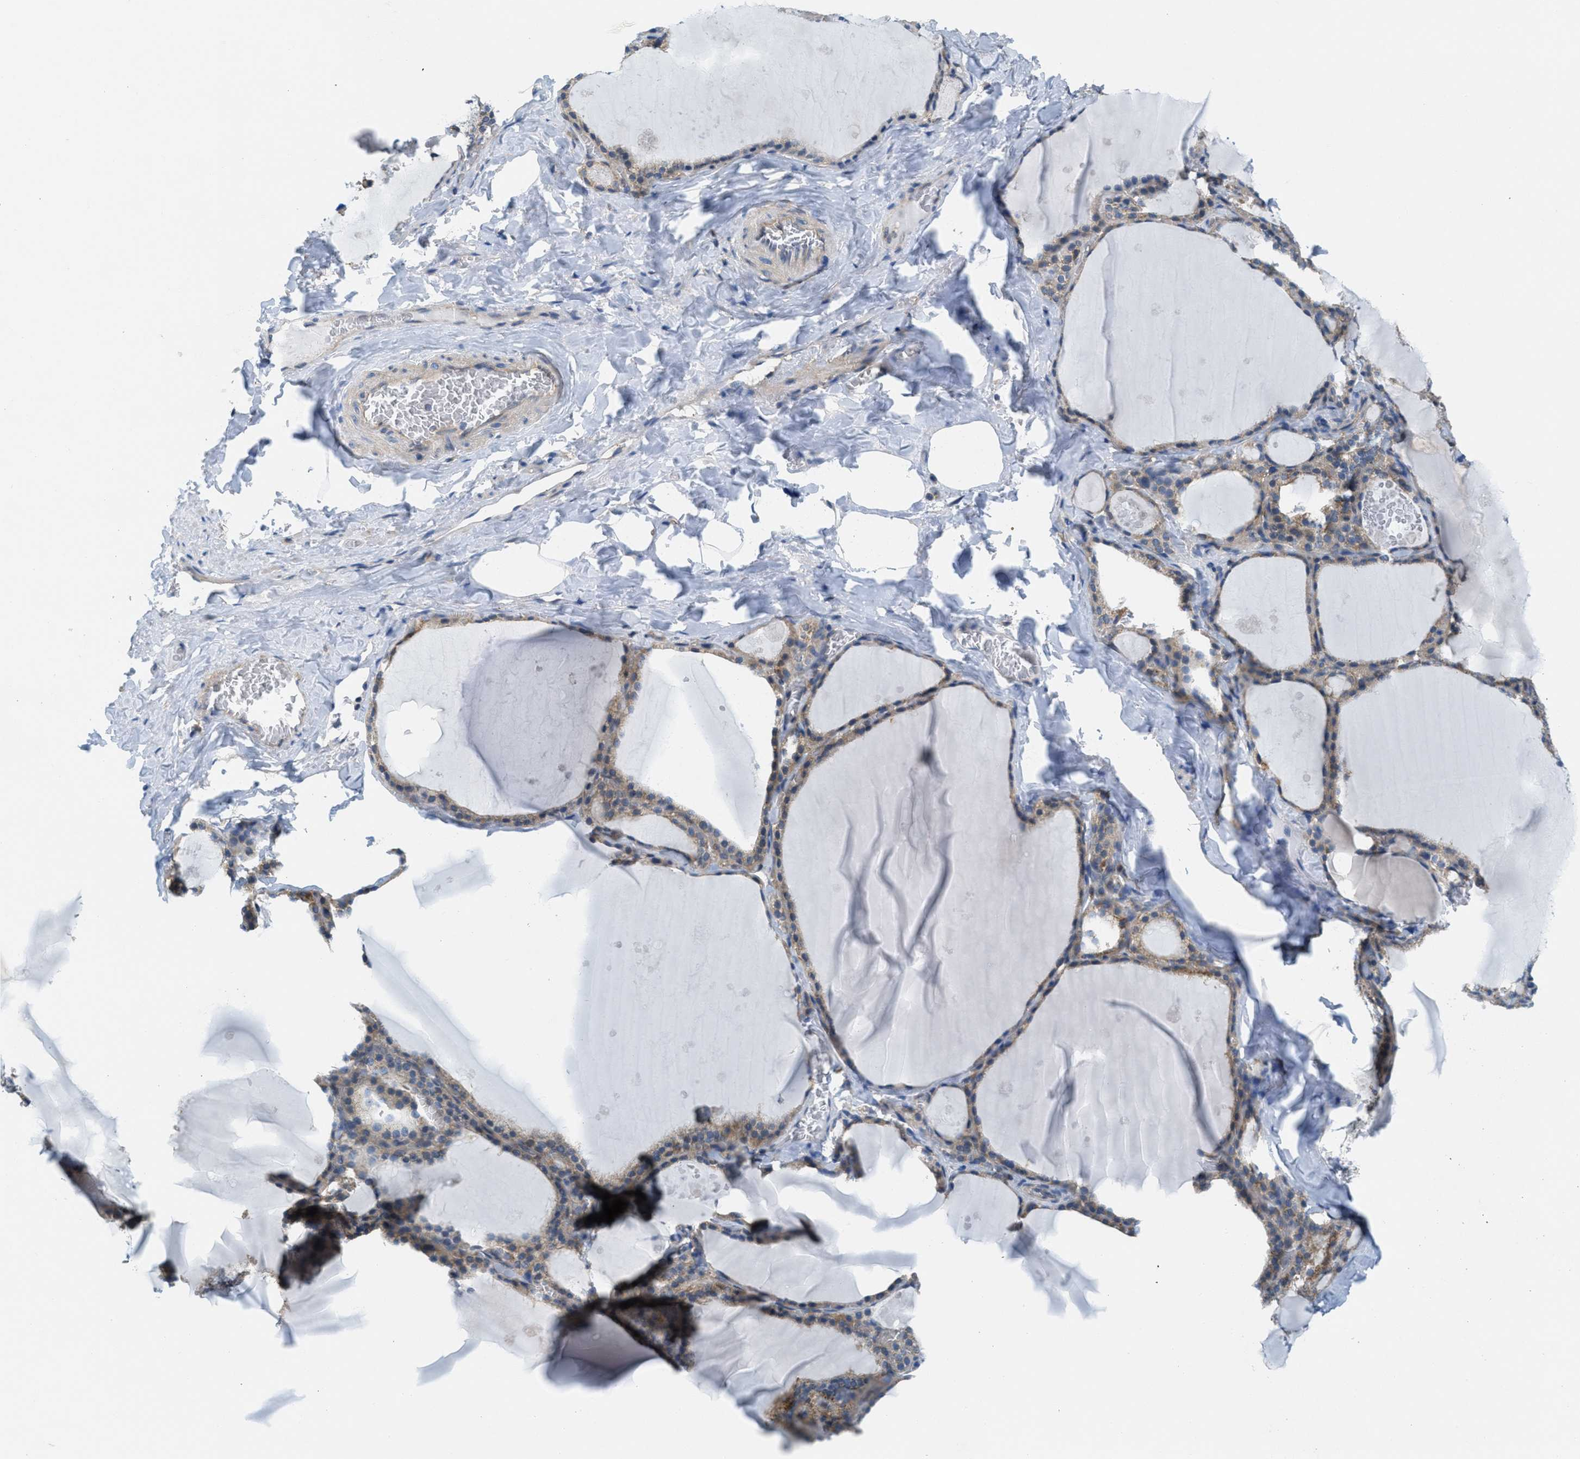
{"staining": {"intensity": "weak", "quantity": ">75%", "location": "cytoplasmic/membranous"}, "tissue": "thyroid gland", "cell_type": "Glandular cells", "image_type": "normal", "snomed": [{"axis": "morphology", "description": "Normal tissue, NOS"}, {"axis": "topography", "description": "Thyroid gland"}], "caption": "Glandular cells exhibit low levels of weak cytoplasmic/membranous expression in about >75% of cells in benign human thyroid gland. Nuclei are stained in blue.", "gene": "PIP5K1C", "patient": {"sex": "male", "age": 56}}